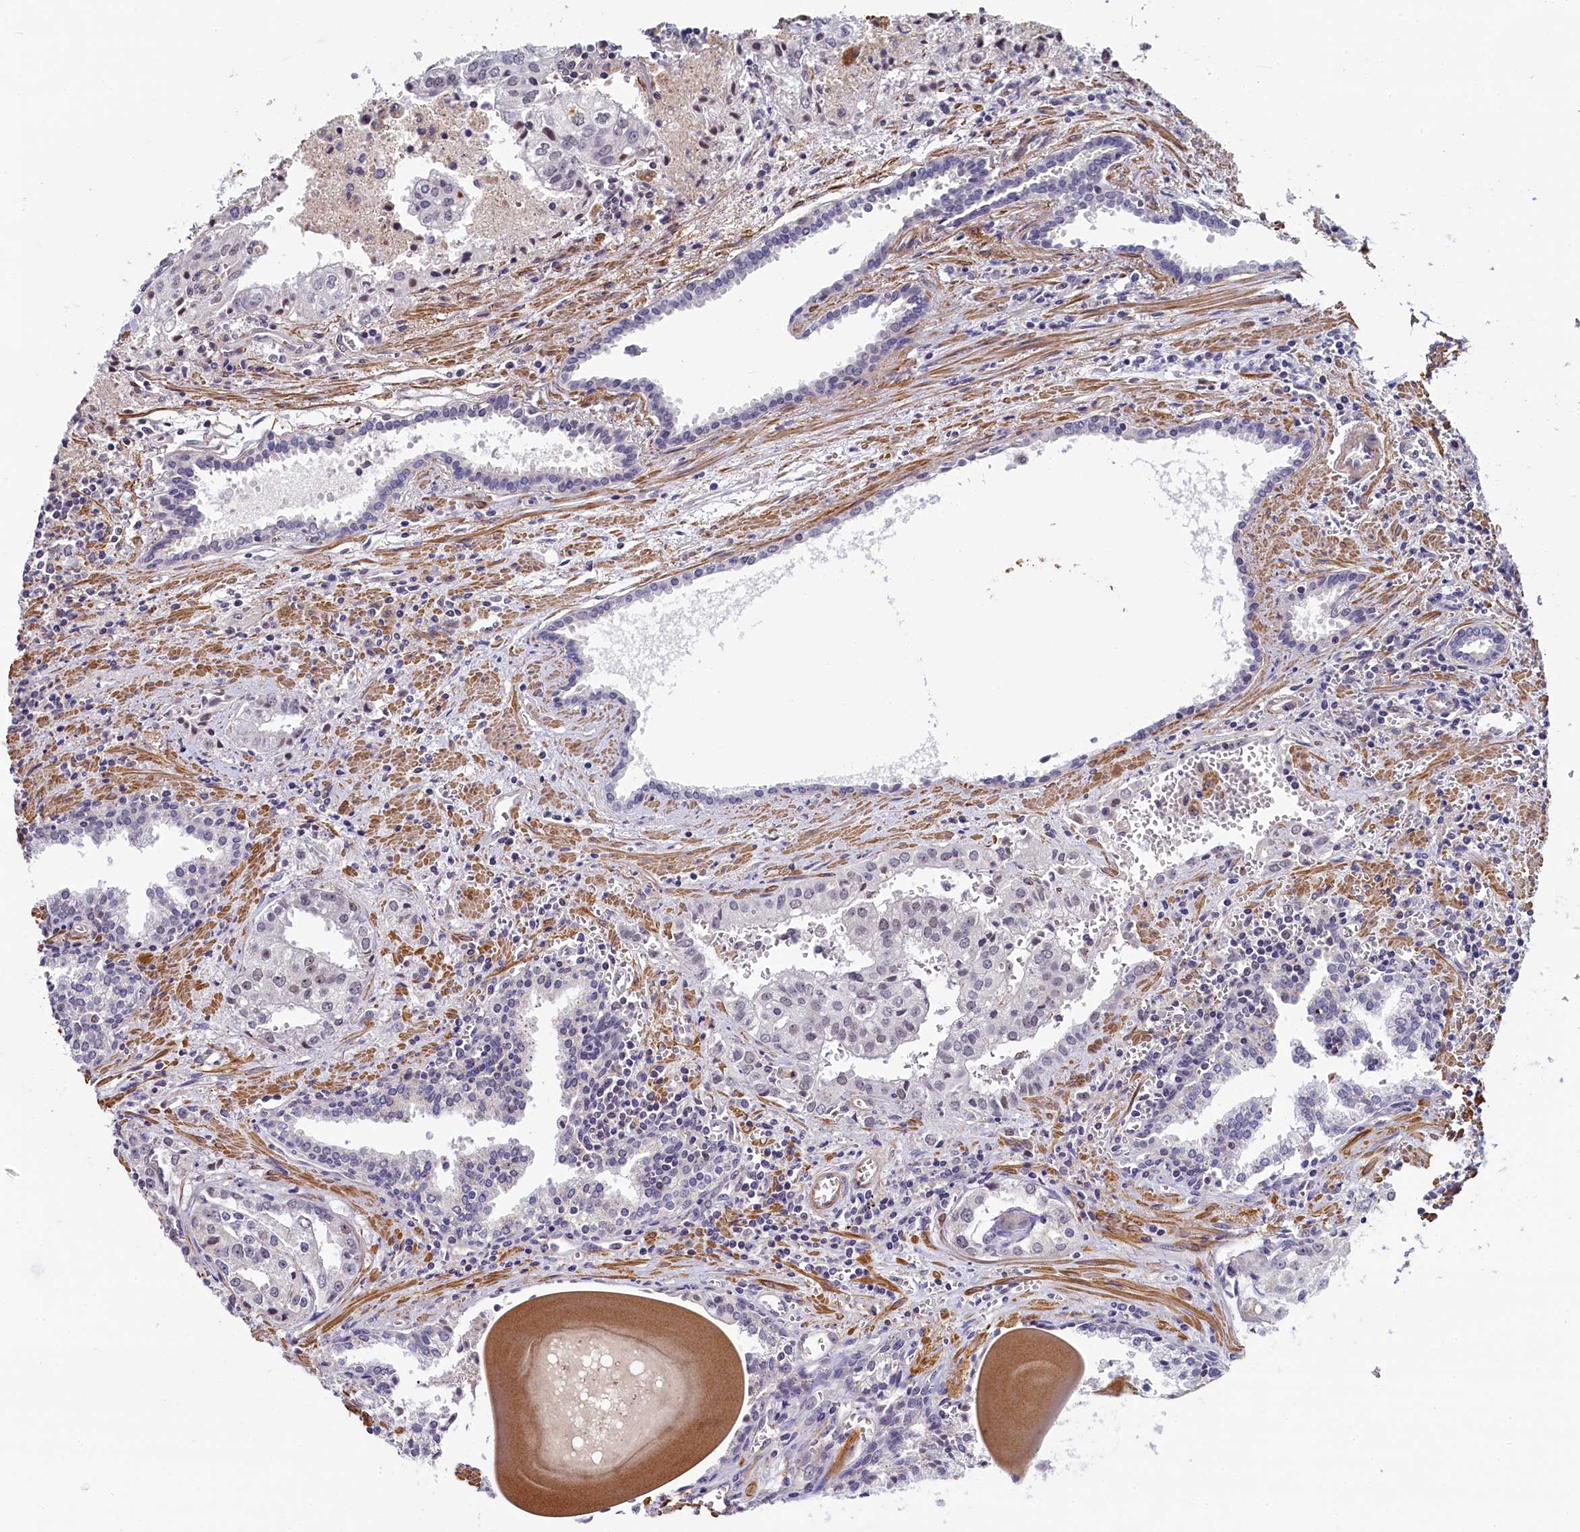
{"staining": {"intensity": "weak", "quantity": "<25%", "location": "cytoplasmic/membranous,nuclear"}, "tissue": "prostate cancer", "cell_type": "Tumor cells", "image_type": "cancer", "snomed": [{"axis": "morphology", "description": "Adenocarcinoma, High grade"}, {"axis": "topography", "description": "Prostate"}], "caption": "Tumor cells are negative for brown protein staining in high-grade adenocarcinoma (prostate).", "gene": "INTS14", "patient": {"sex": "male", "age": 68}}